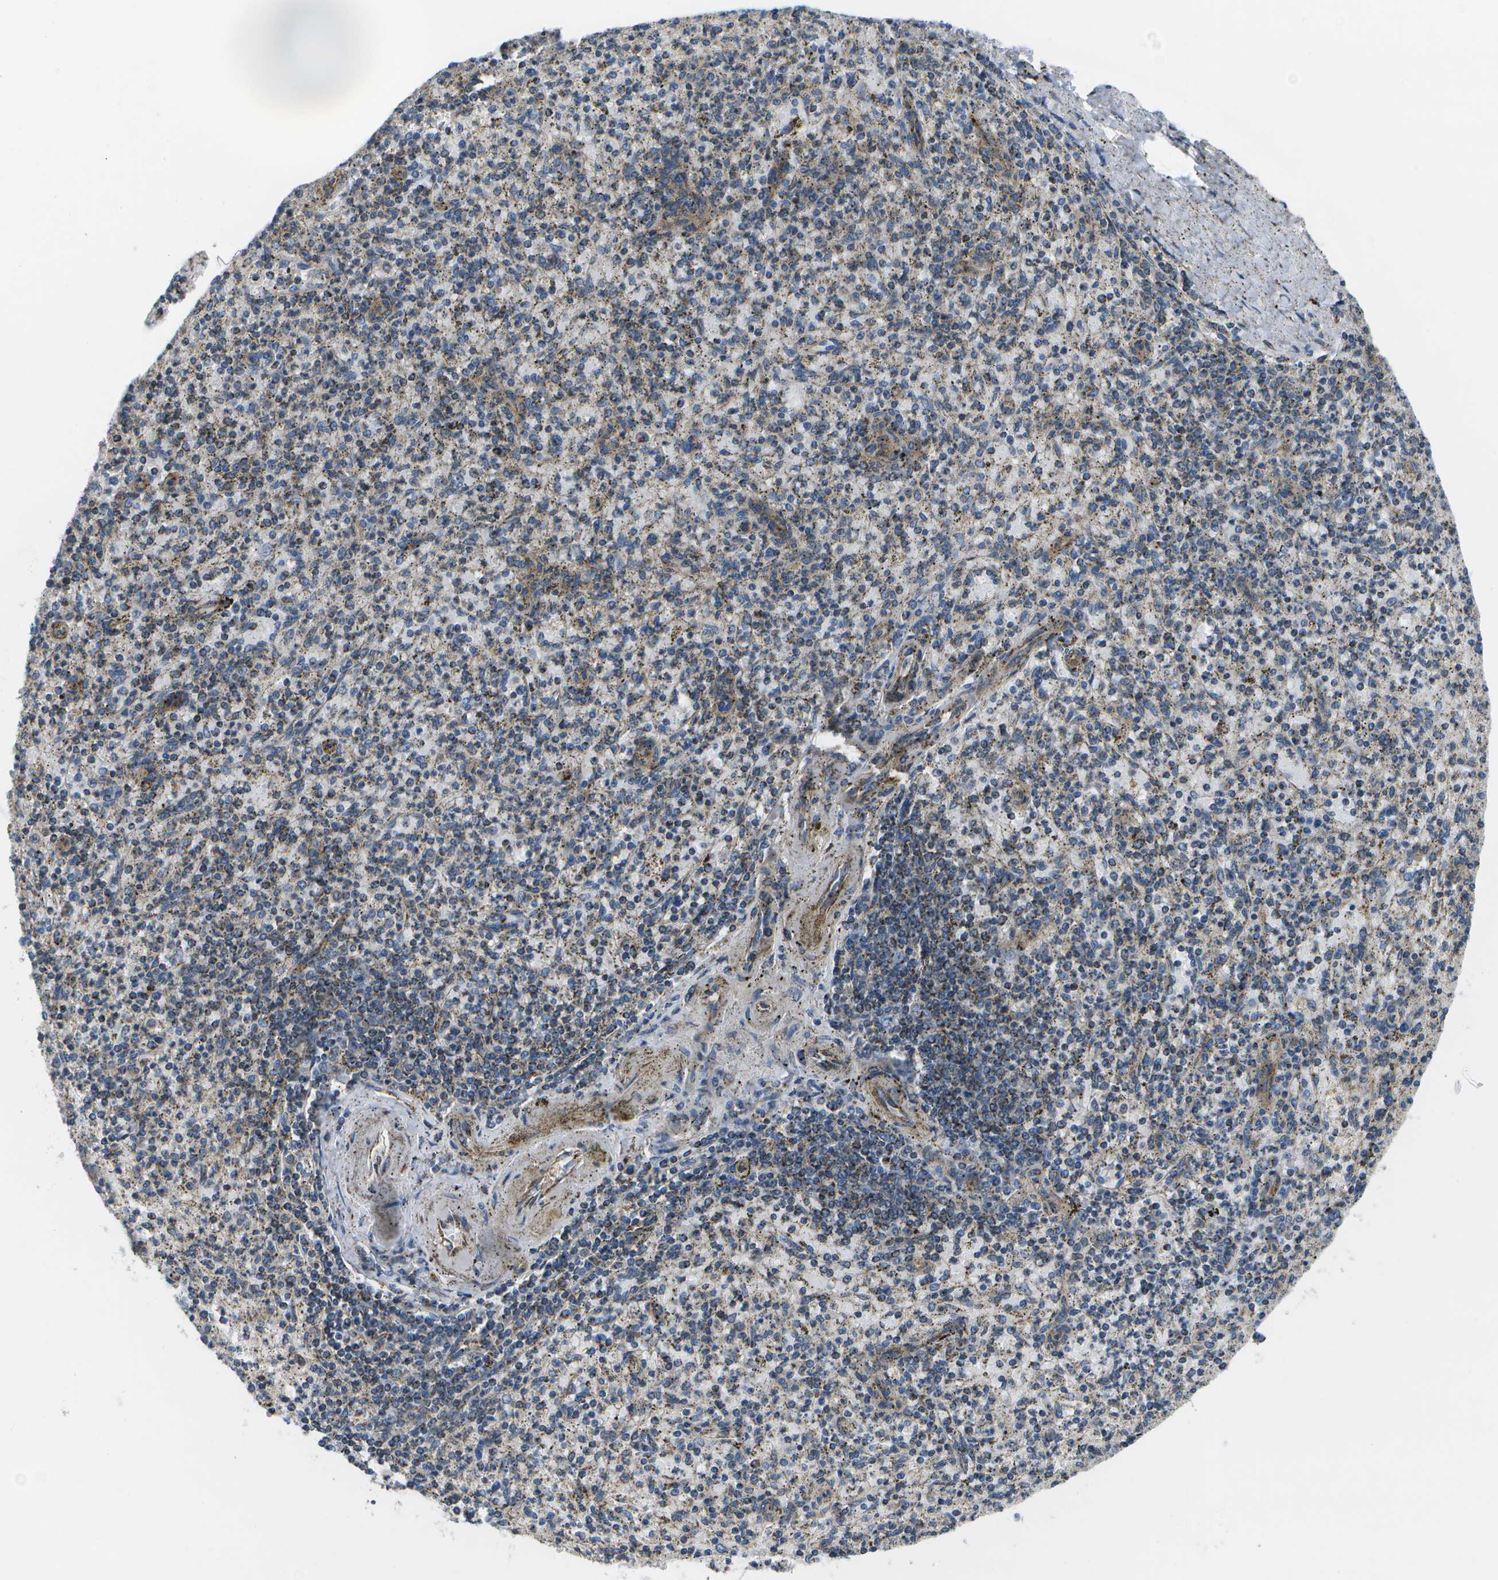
{"staining": {"intensity": "moderate", "quantity": "<25%", "location": "cytoplasmic/membranous"}, "tissue": "spleen", "cell_type": "Cells in red pulp", "image_type": "normal", "snomed": [{"axis": "morphology", "description": "Normal tissue, NOS"}, {"axis": "topography", "description": "Spleen"}], "caption": "IHC staining of unremarkable spleen, which exhibits low levels of moderate cytoplasmic/membranous positivity in approximately <25% of cells in red pulp indicating moderate cytoplasmic/membranous protein staining. The staining was performed using DAB (3,3'-diaminobenzidine) (brown) for protein detection and nuclei were counterstained in hematoxylin (blue).", "gene": "MVK", "patient": {"sex": "male", "age": 72}}